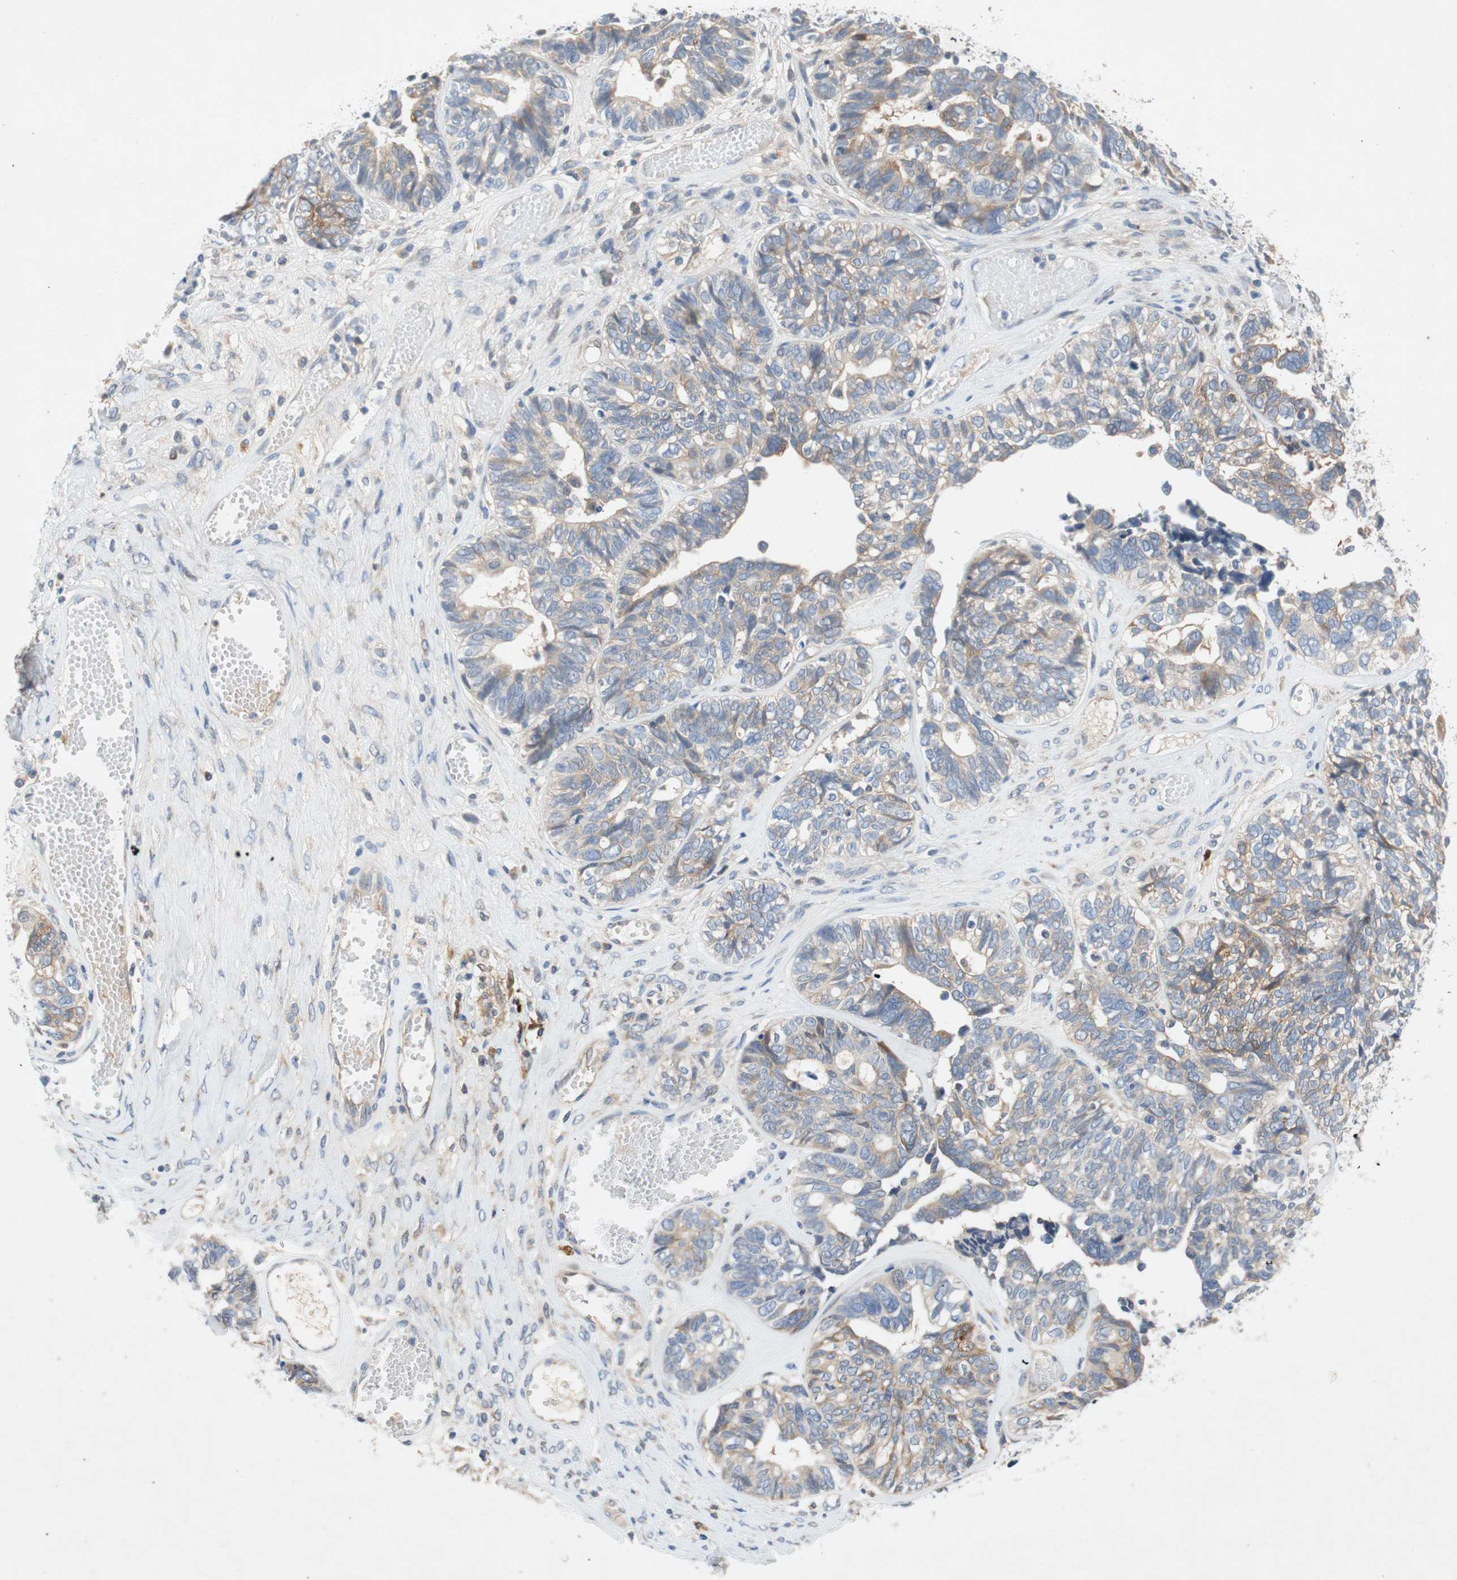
{"staining": {"intensity": "weak", "quantity": "<25%", "location": "cytoplasmic/membranous"}, "tissue": "ovarian cancer", "cell_type": "Tumor cells", "image_type": "cancer", "snomed": [{"axis": "morphology", "description": "Cystadenocarcinoma, serous, NOS"}, {"axis": "topography", "description": "Ovary"}], "caption": "Tumor cells are negative for protein expression in human ovarian cancer.", "gene": "RELB", "patient": {"sex": "female", "age": 79}}